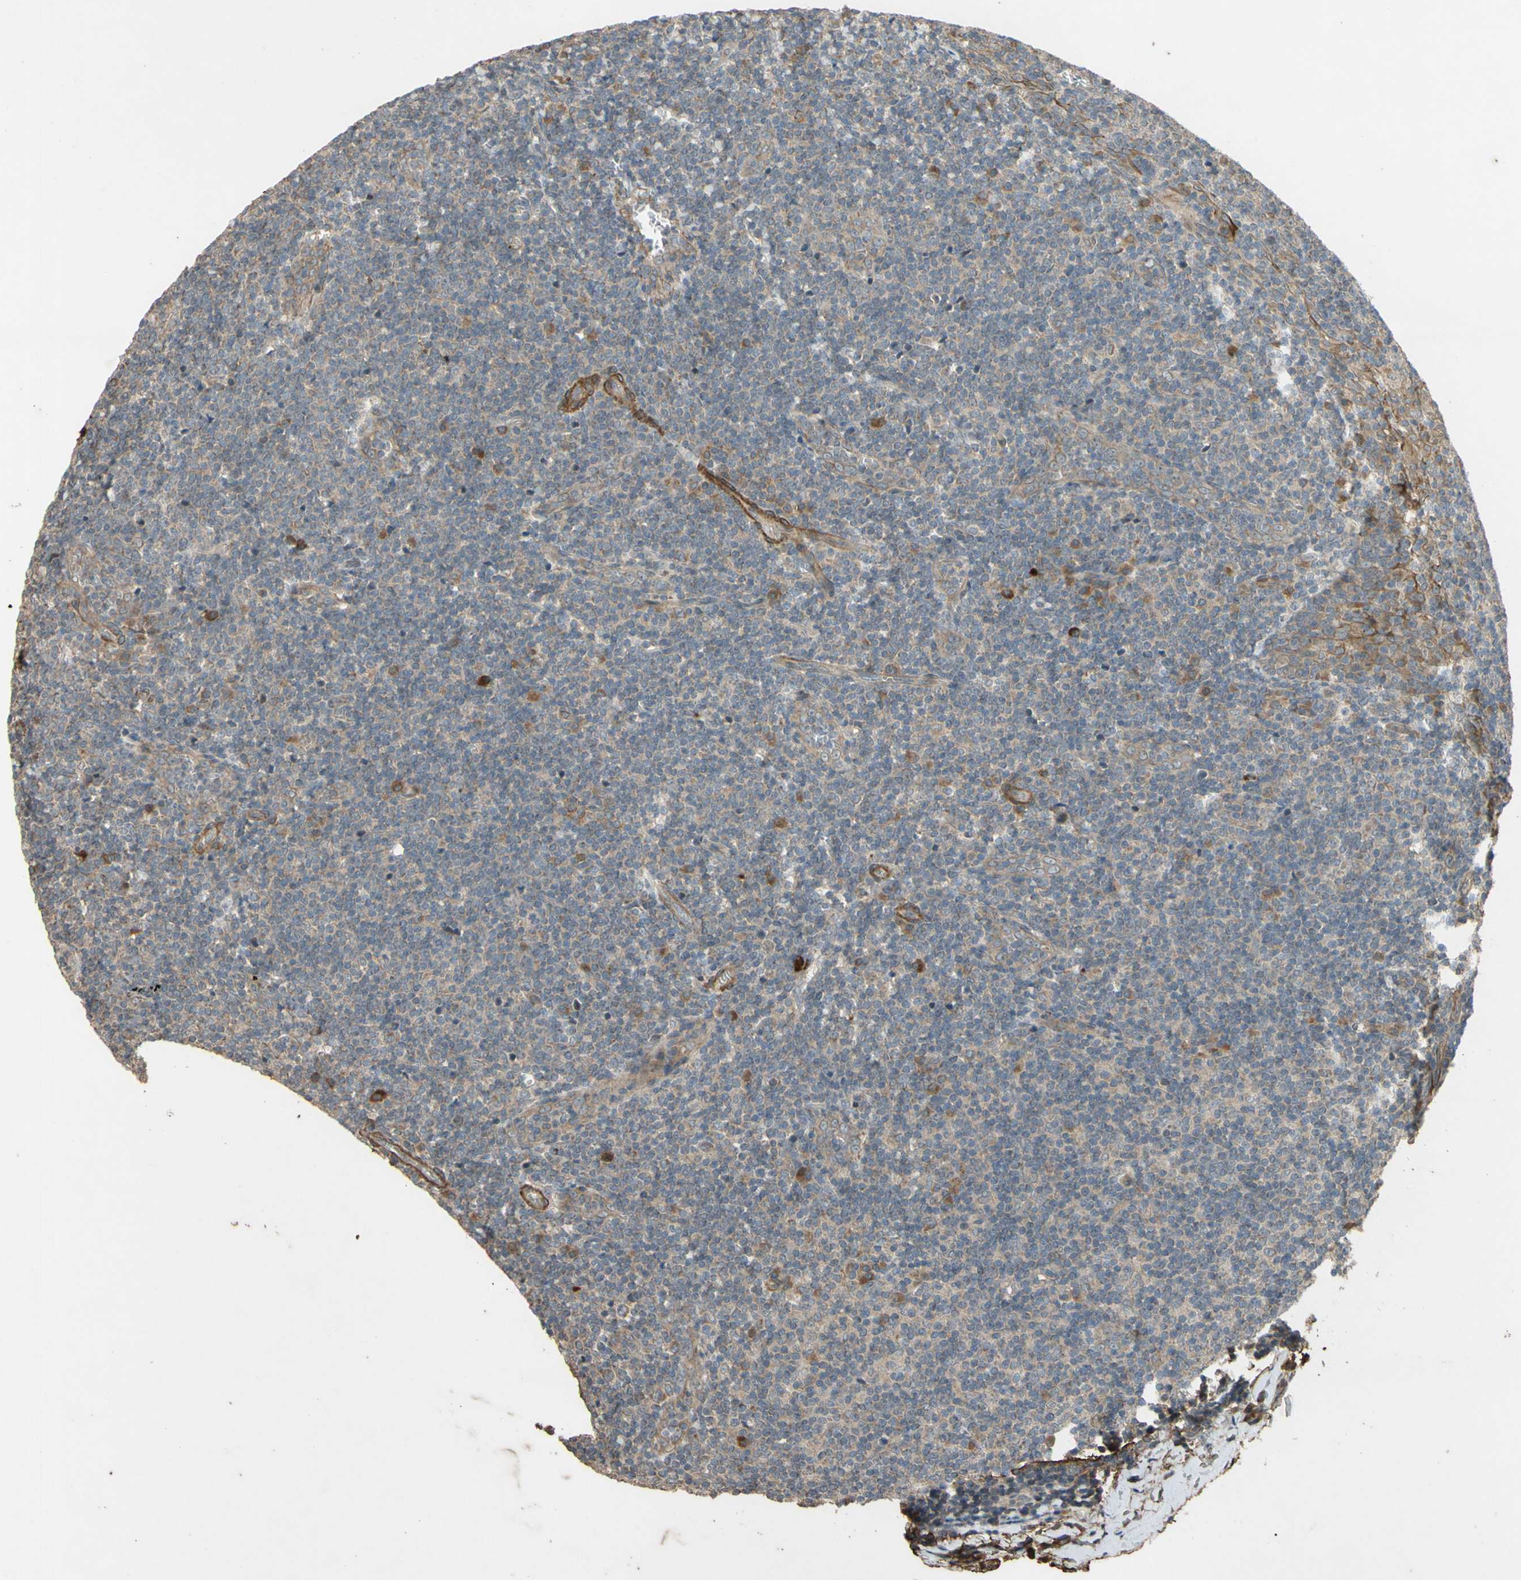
{"staining": {"intensity": "moderate", "quantity": "<25%", "location": "cytoplasmic/membranous"}, "tissue": "tonsil", "cell_type": "Germinal center cells", "image_type": "normal", "snomed": [{"axis": "morphology", "description": "Normal tissue, NOS"}, {"axis": "topography", "description": "Tonsil"}], "caption": "About <25% of germinal center cells in unremarkable tonsil display moderate cytoplasmic/membranous protein staining as visualized by brown immunohistochemical staining.", "gene": "PARD6A", "patient": {"sex": "male", "age": 31}}